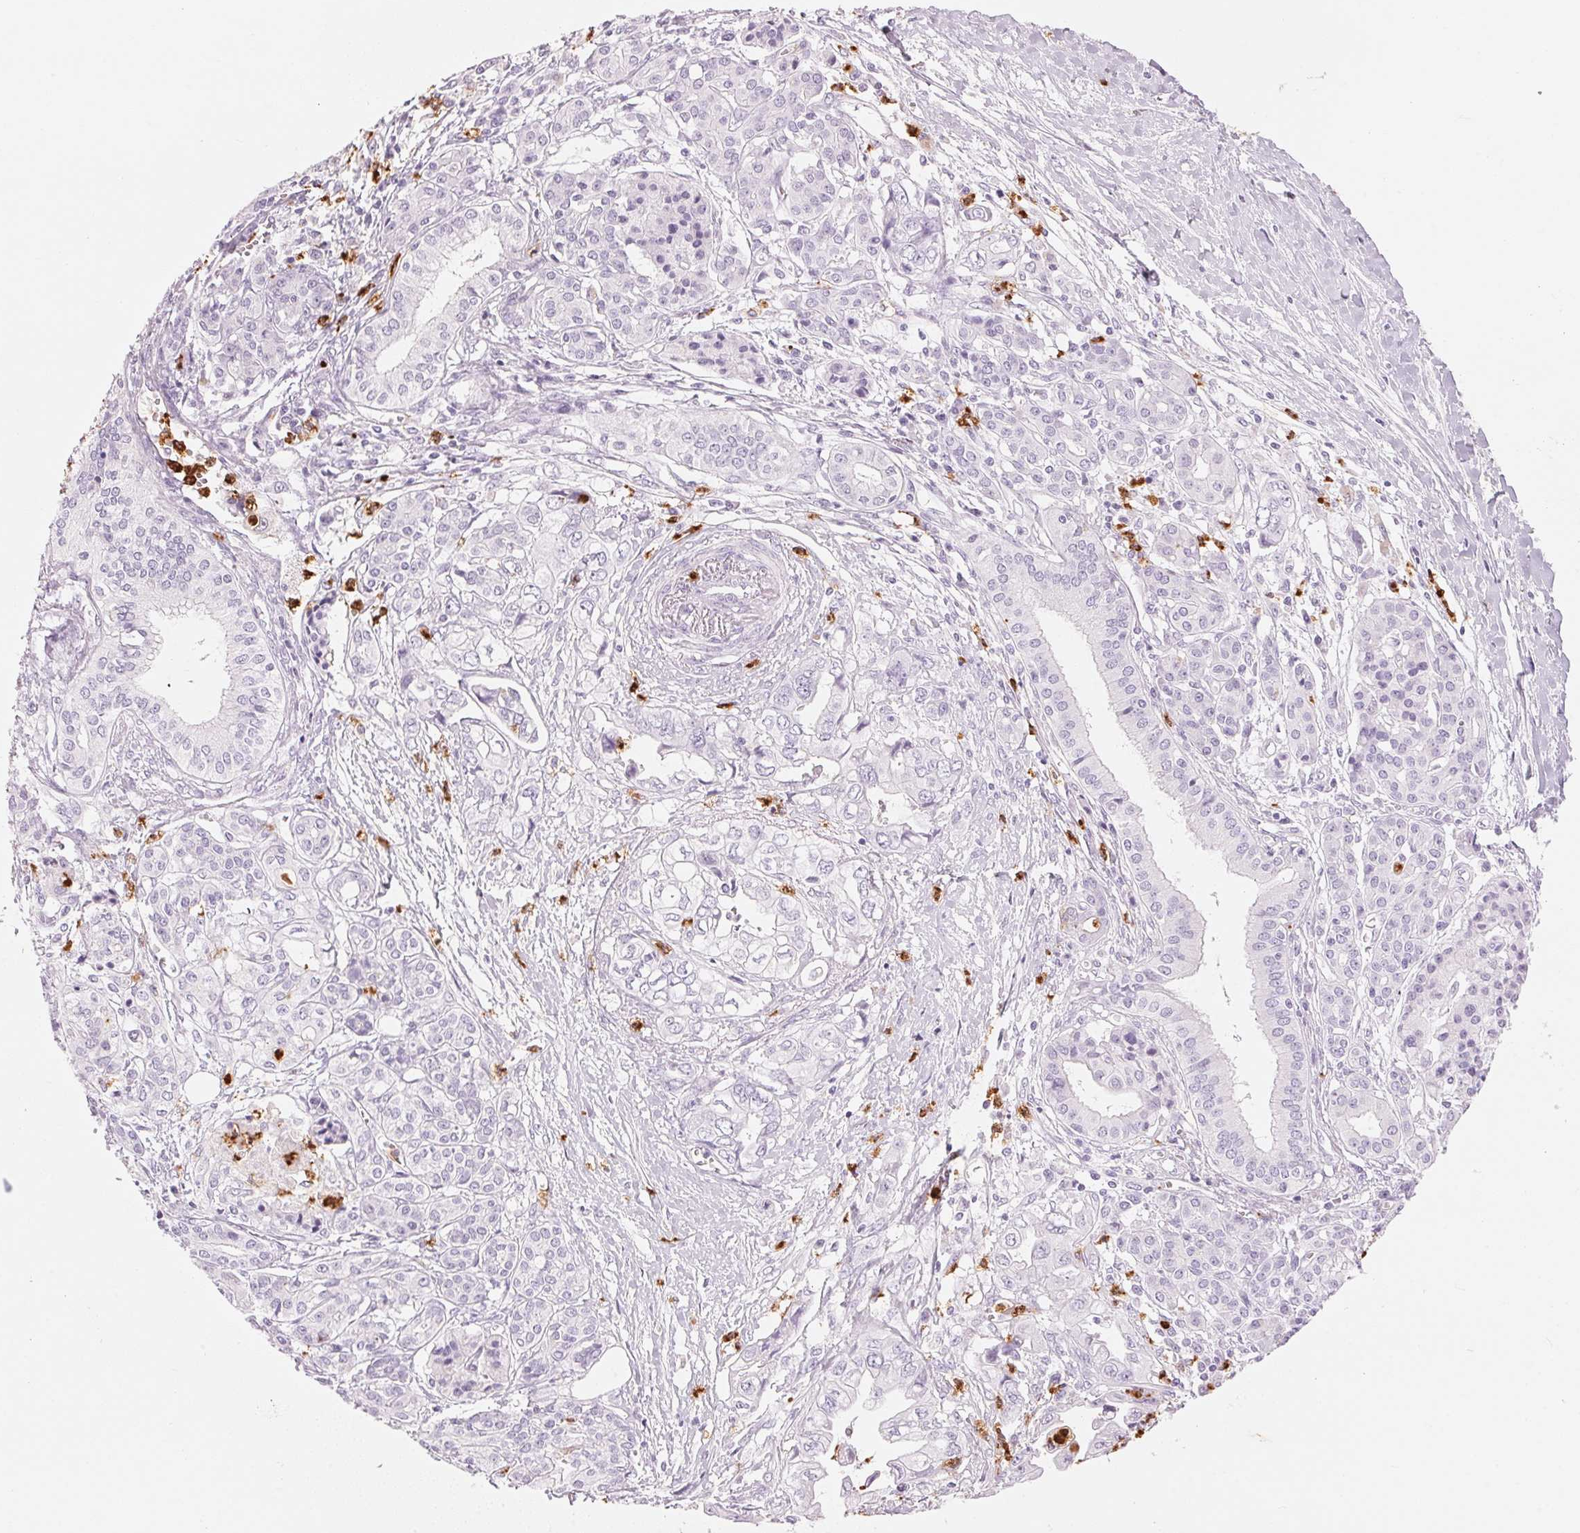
{"staining": {"intensity": "negative", "quantity": "none", "location": "none"}, "tissue": "pancreatic cancer", "cell_type": "Tumor cells", "image_type": "cancer", "snomed": [{"axis": "morphology", "description": "Adenocarcinoma, NOS"}, {"axis": "topography", "description": "Pancreas"}], "caption": "Protein analysis of adenocarcinoma (pancreatic) reveals no significant staining in tumor cells.", "gene": "KLK7", "patient": {"sex": "male", "age": 68}}